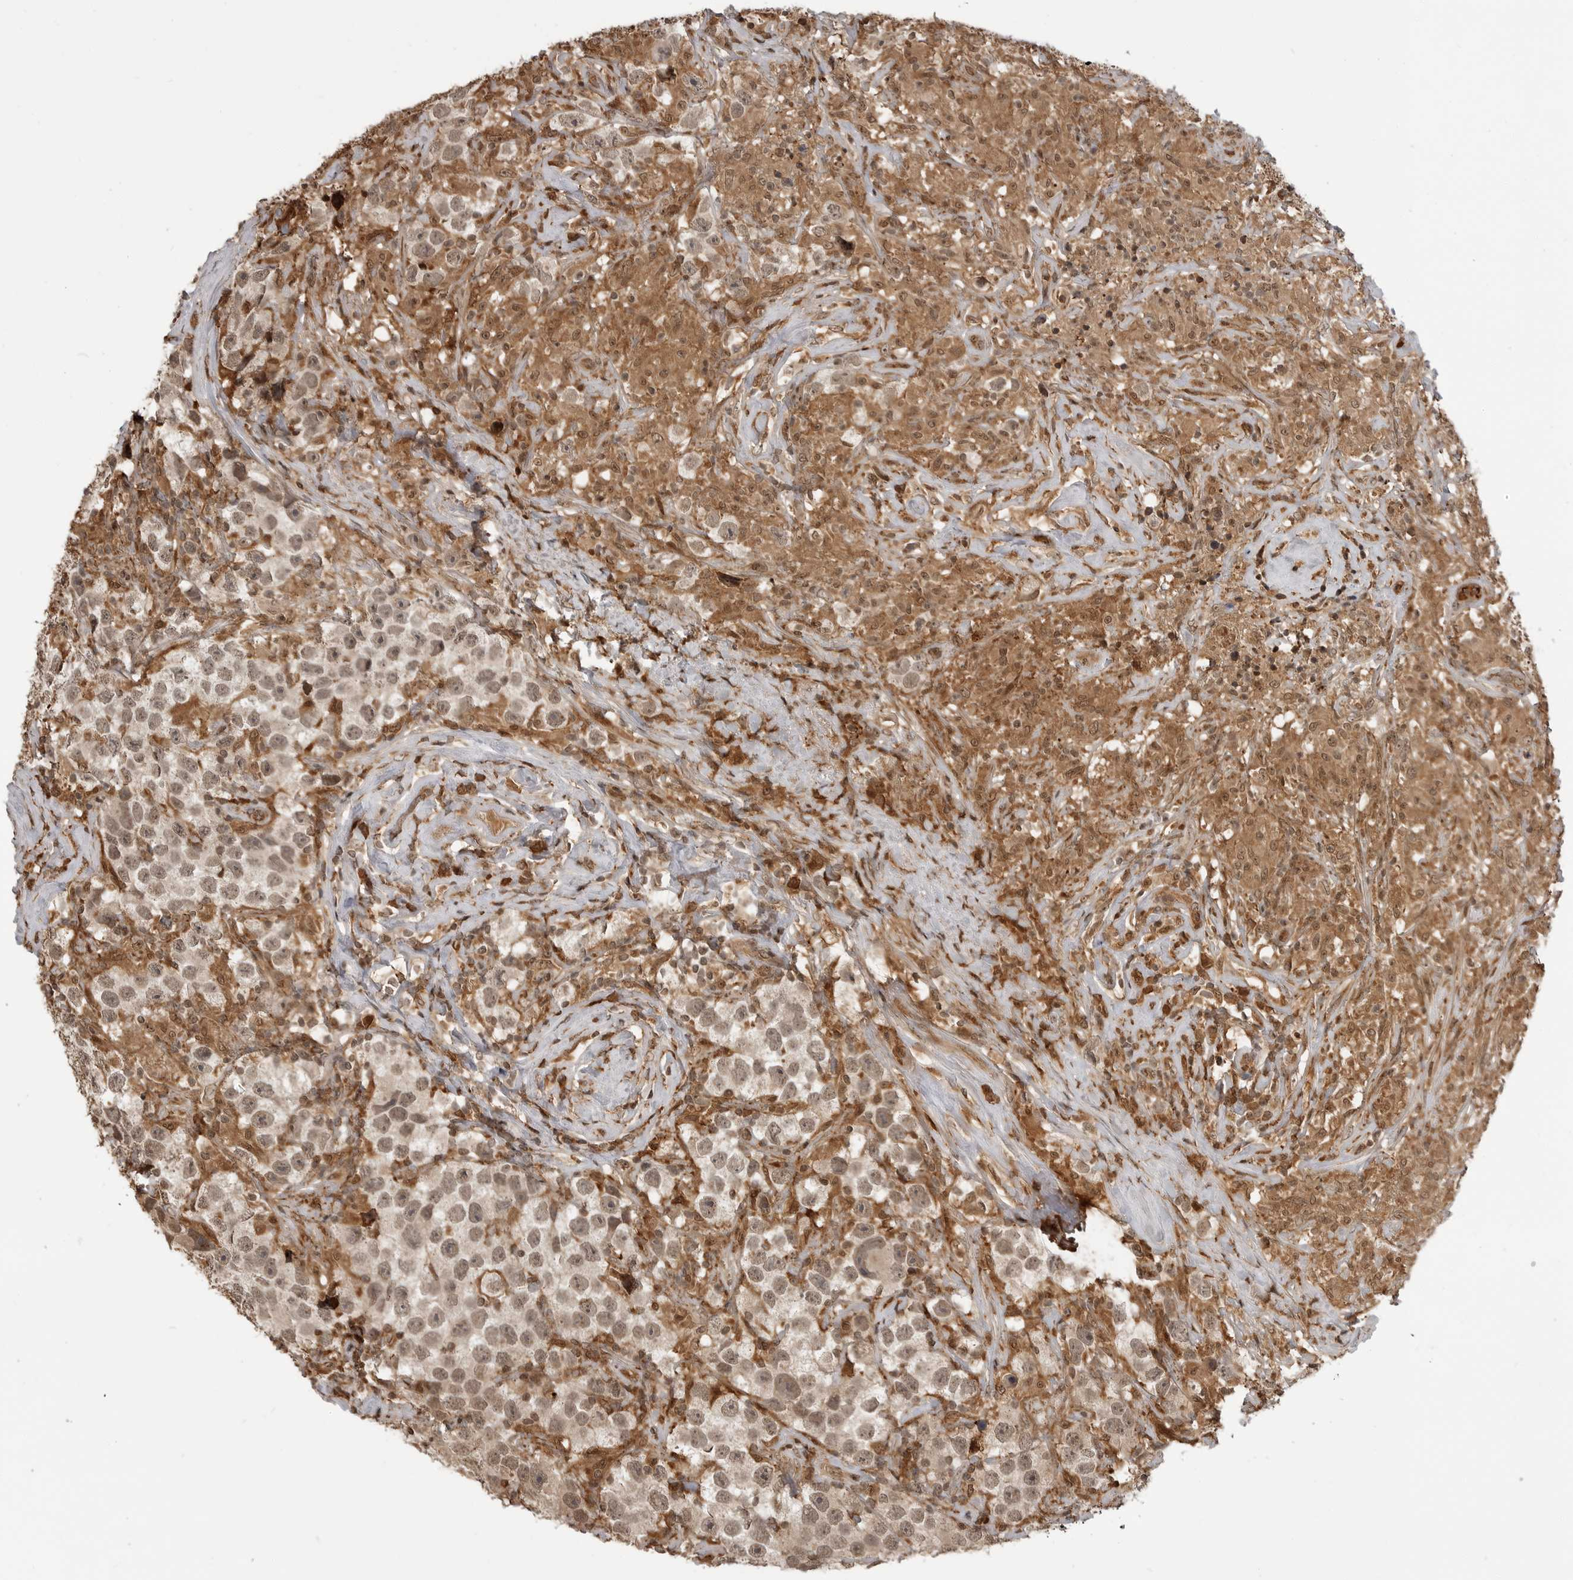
{"staining": {"intensity": "weak", "quantity": "25%-75%", "location": "cytoplasmic/membranous,nuclear"}, "tissue": "testis cancer", "cell_type": "Tumor cells", "image_type": "cancer", "snomed": [{"axis": "morphology", "description": "Seminoma, NOS"}, {"axis": "topography", "description": "Testis"}], "caption": "Human testis seminoma stained with a protein marker exhibits weak staining in tumor cells.", "gene": "BMP2K", "patient": {"sex": "male", "age": 49}}